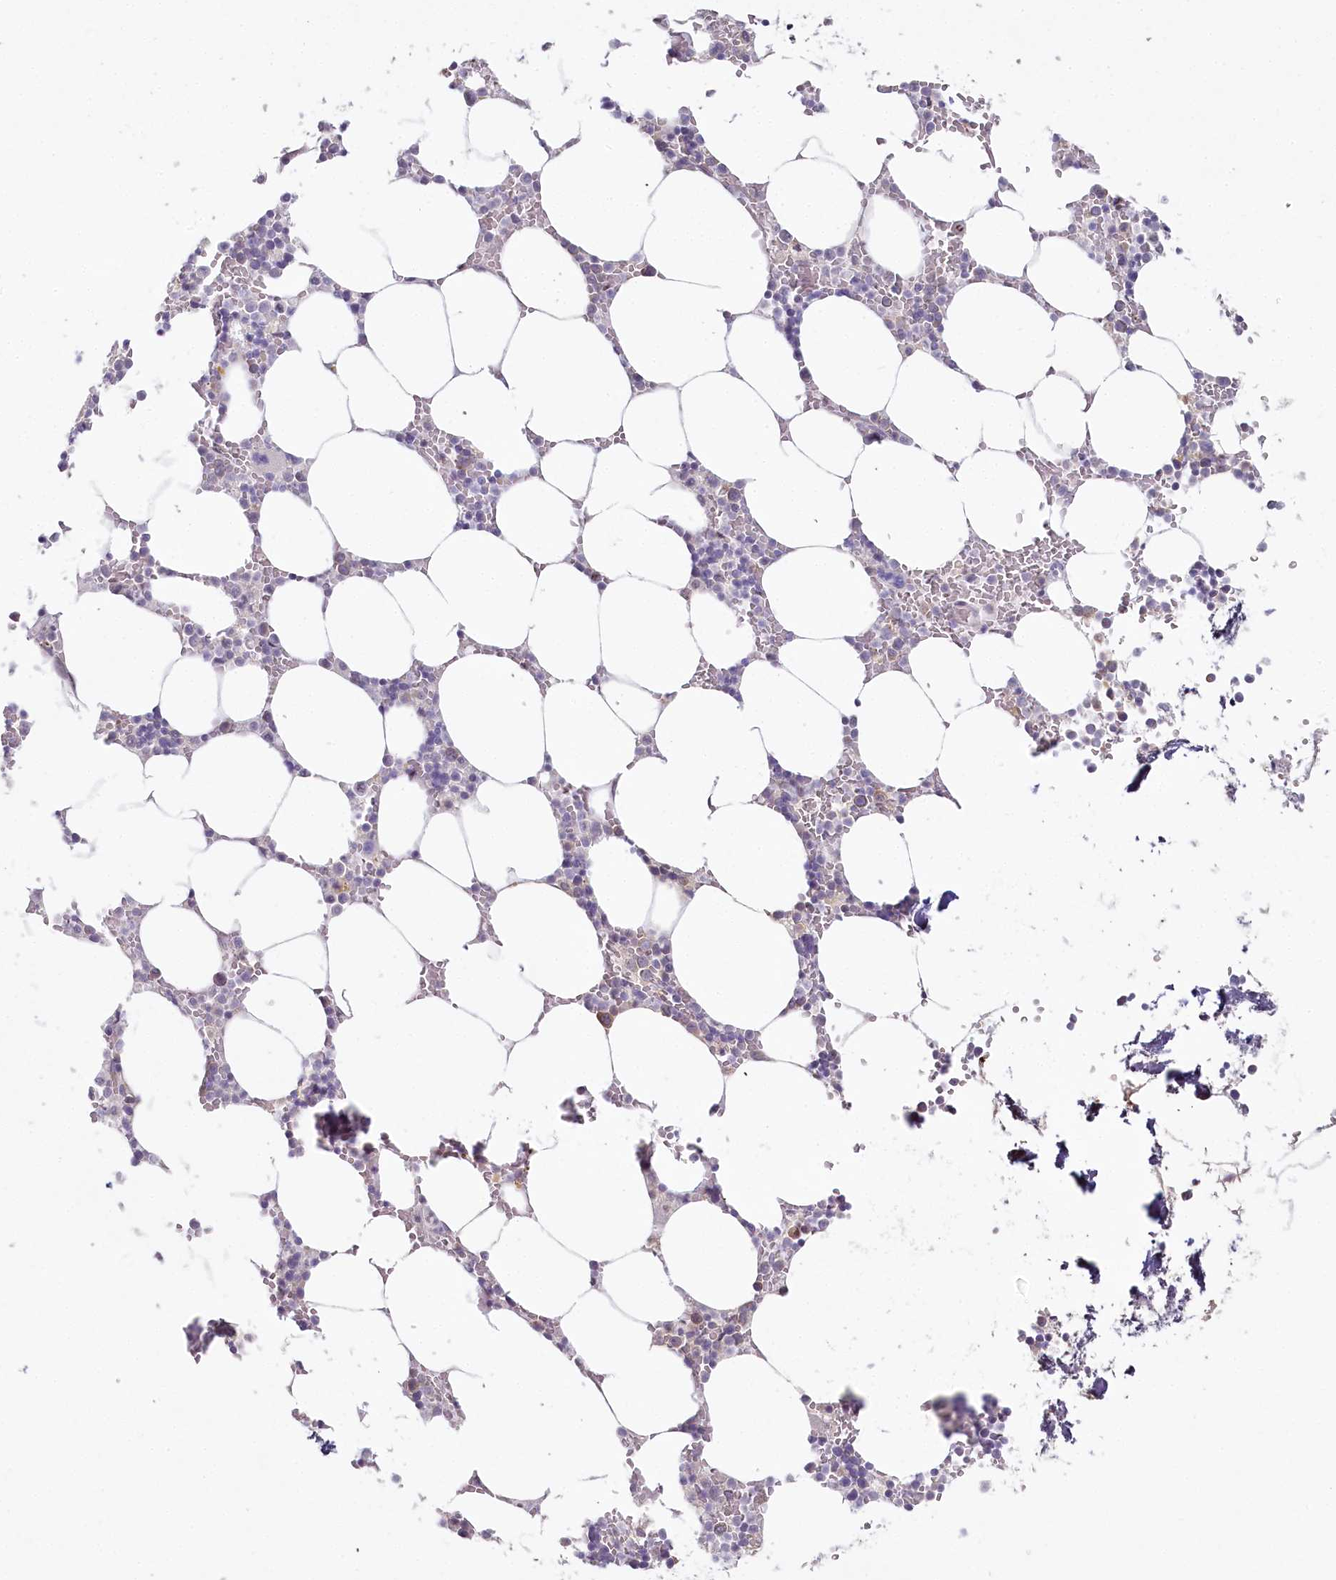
{"staining": {"intensity": "negative", "quantity": "none", "location": "none"}, "tissue": "bone marrow", "cell_type": "Hematopoietic cells", "image_type": "normal", "snomed": [{"axis": "morphology", "description": "Normal tissue, NOS"}, {"axis": "topography", "description": "Bone marrow"}], "caption": "DAB (3,3'-diaminobenzidine) immunohistochemical staining of benign bone marrow demonstrates no significant positivity in hematopoietic cells.", "gene": "HPD", "patient": {"sex": "male", "age": 70}}